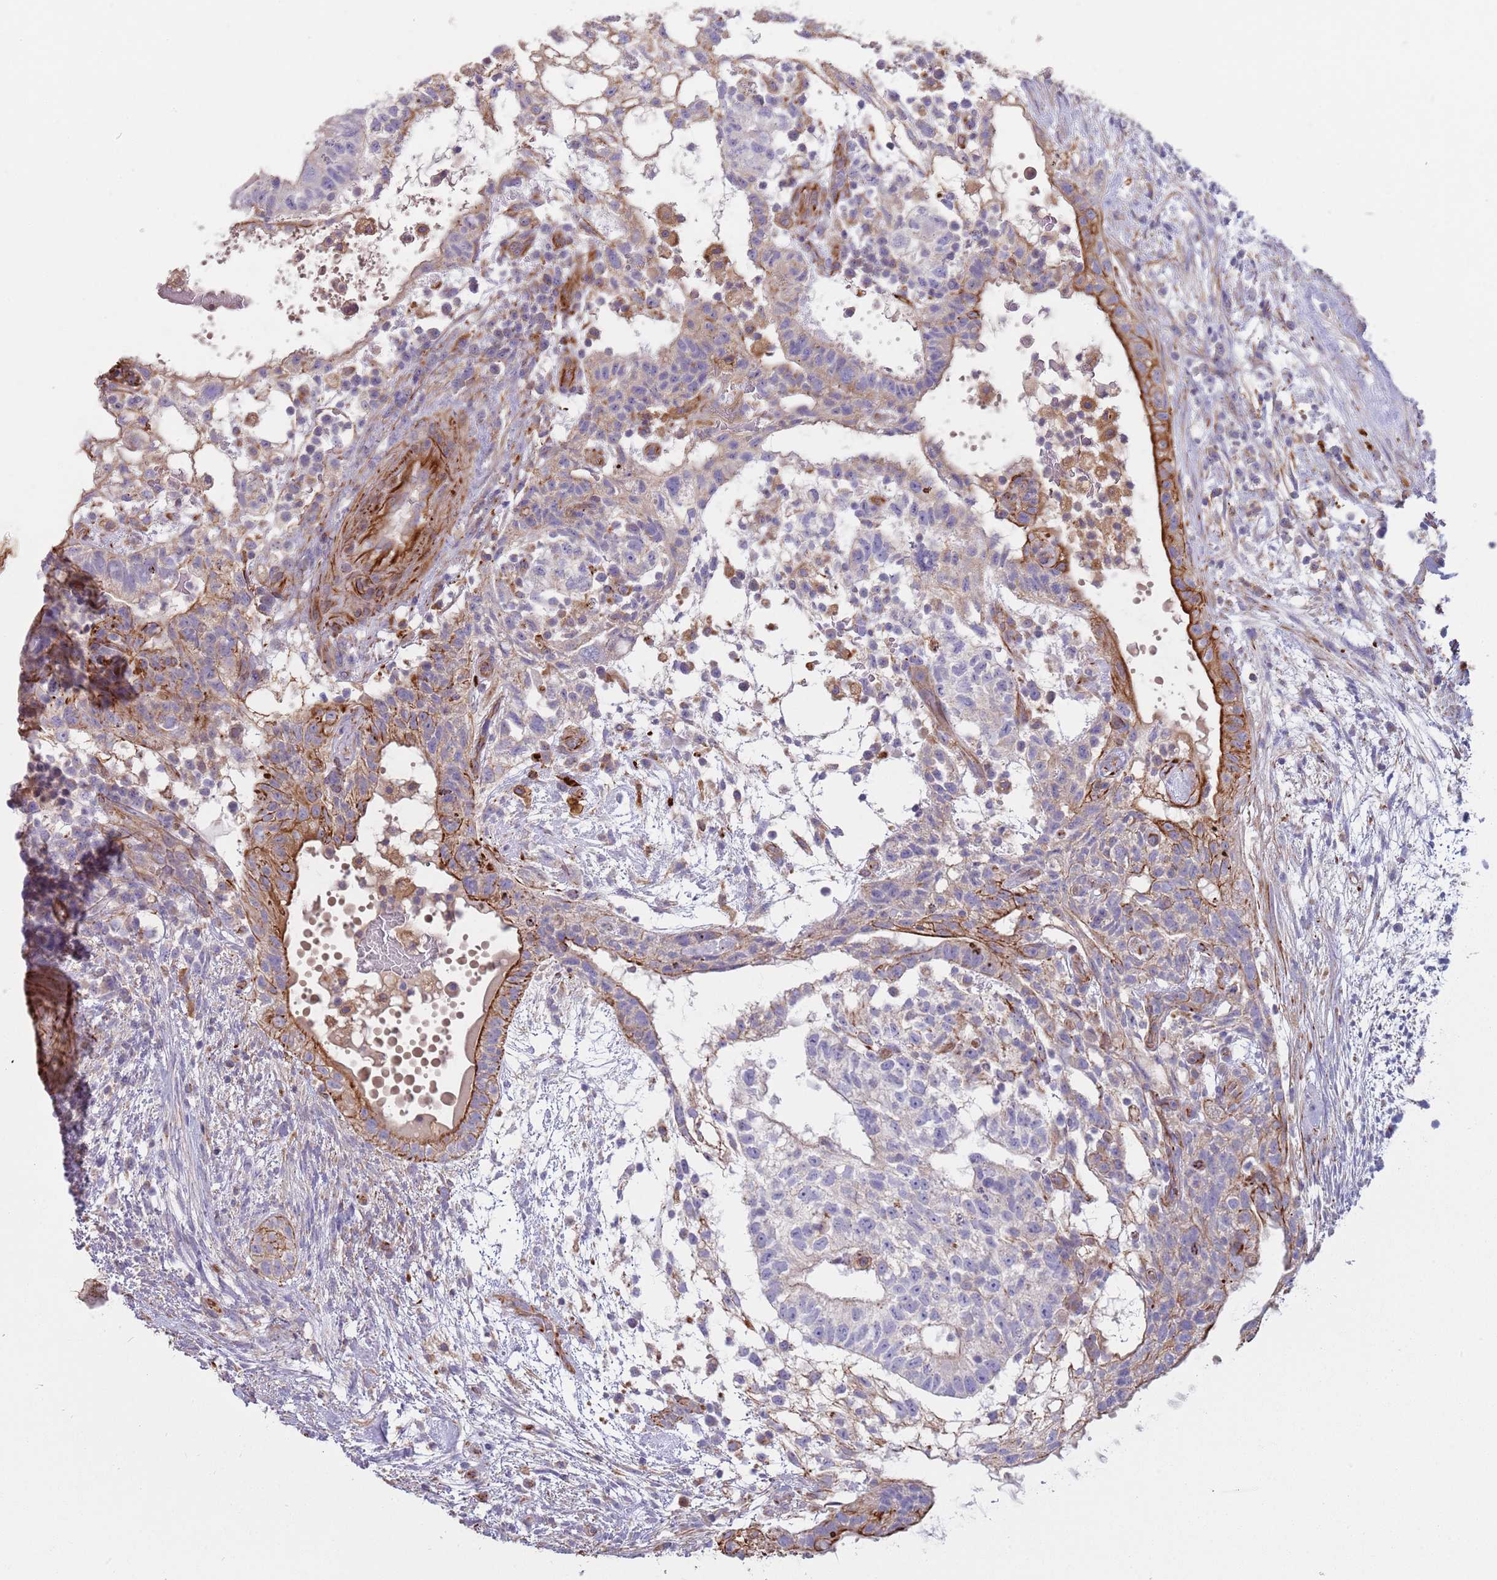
{"staining": {"intensity": "strong", "quantity": "<25%", "location": "cytoplasmic/membranous"}, "tissue": "testis cancer", "cell_type": "Tumor cells", "image_type": "cancer", "snomed": [{"axis": "morphology", "description": "Normal tissue, NOS"}, {"axis": "morphology", "description": "Carcinoma, Embryonal, NOS"}, {"axis": "topography", "description": "Testis"}], "caption": "High-magnification brightfield microscopy of testis cancer stained with DAB (3,3'-diaminobenzidine) (brown) and counterstained with hematoxylin (blue). tumor cells exhibit strong cytoplasmic/membranous staining is identified in approximately<25% of cells.", "gene": "MOGAT1", "patient": {"sex": "male", "age": 32}}